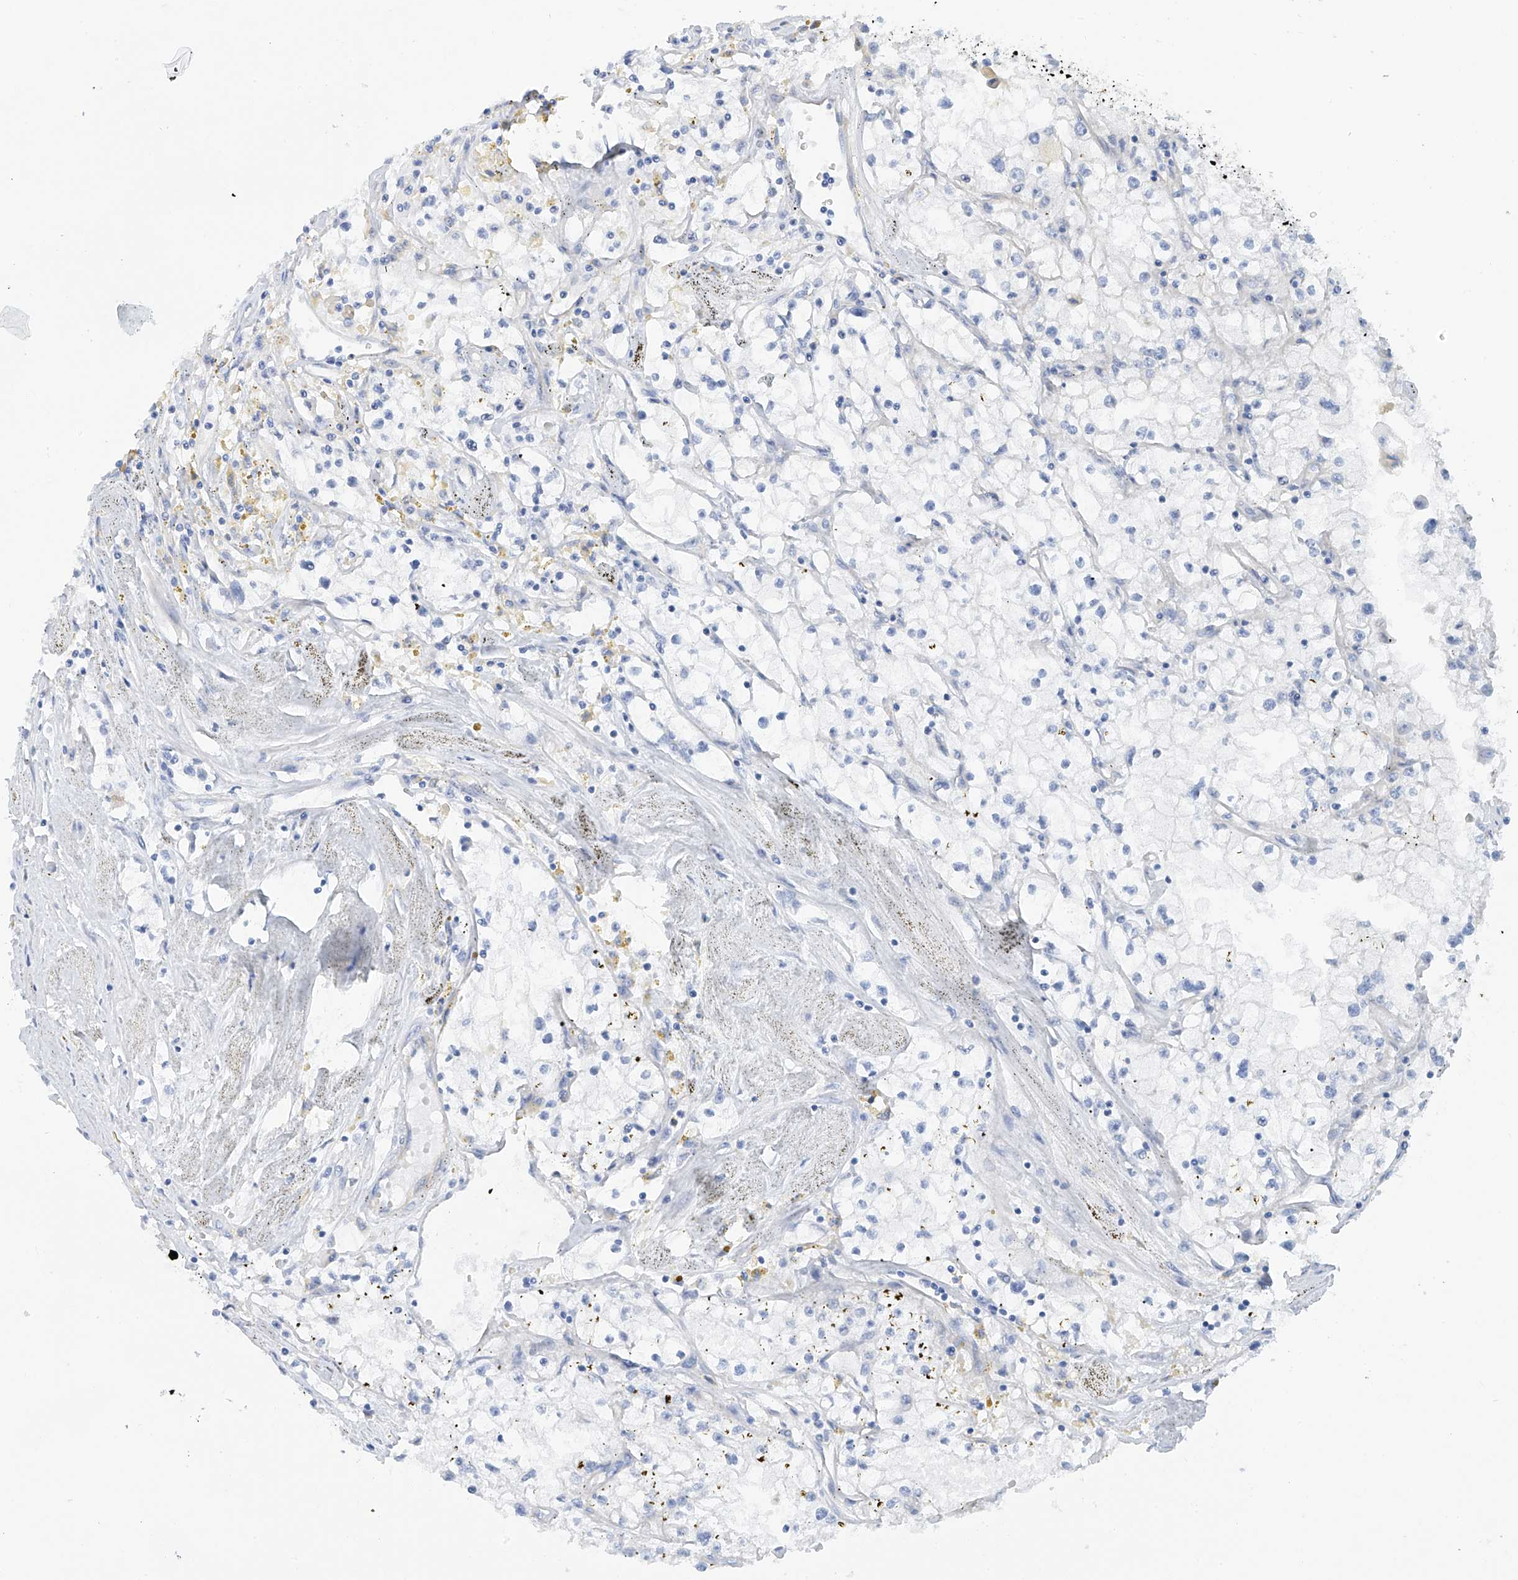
{"staining": {"intensity": "negative", "quantity": "none", "location": "none"}, "tissue": "renal cancer", "cell_type": "Tumor cells", "image_type": "cancer", "snomed": [{"axis": "morphology", "description": "Adenocarcinoma, NOS"}, {"axis": "topography", "description": "Kidney"}], "caption": "The IHC micrograph has no significant expression in tumor cells of adenocarcinoma (renal) tissue.", "gene": "PIK3C2B", "patient": {"sex": "male", "age": 56}}